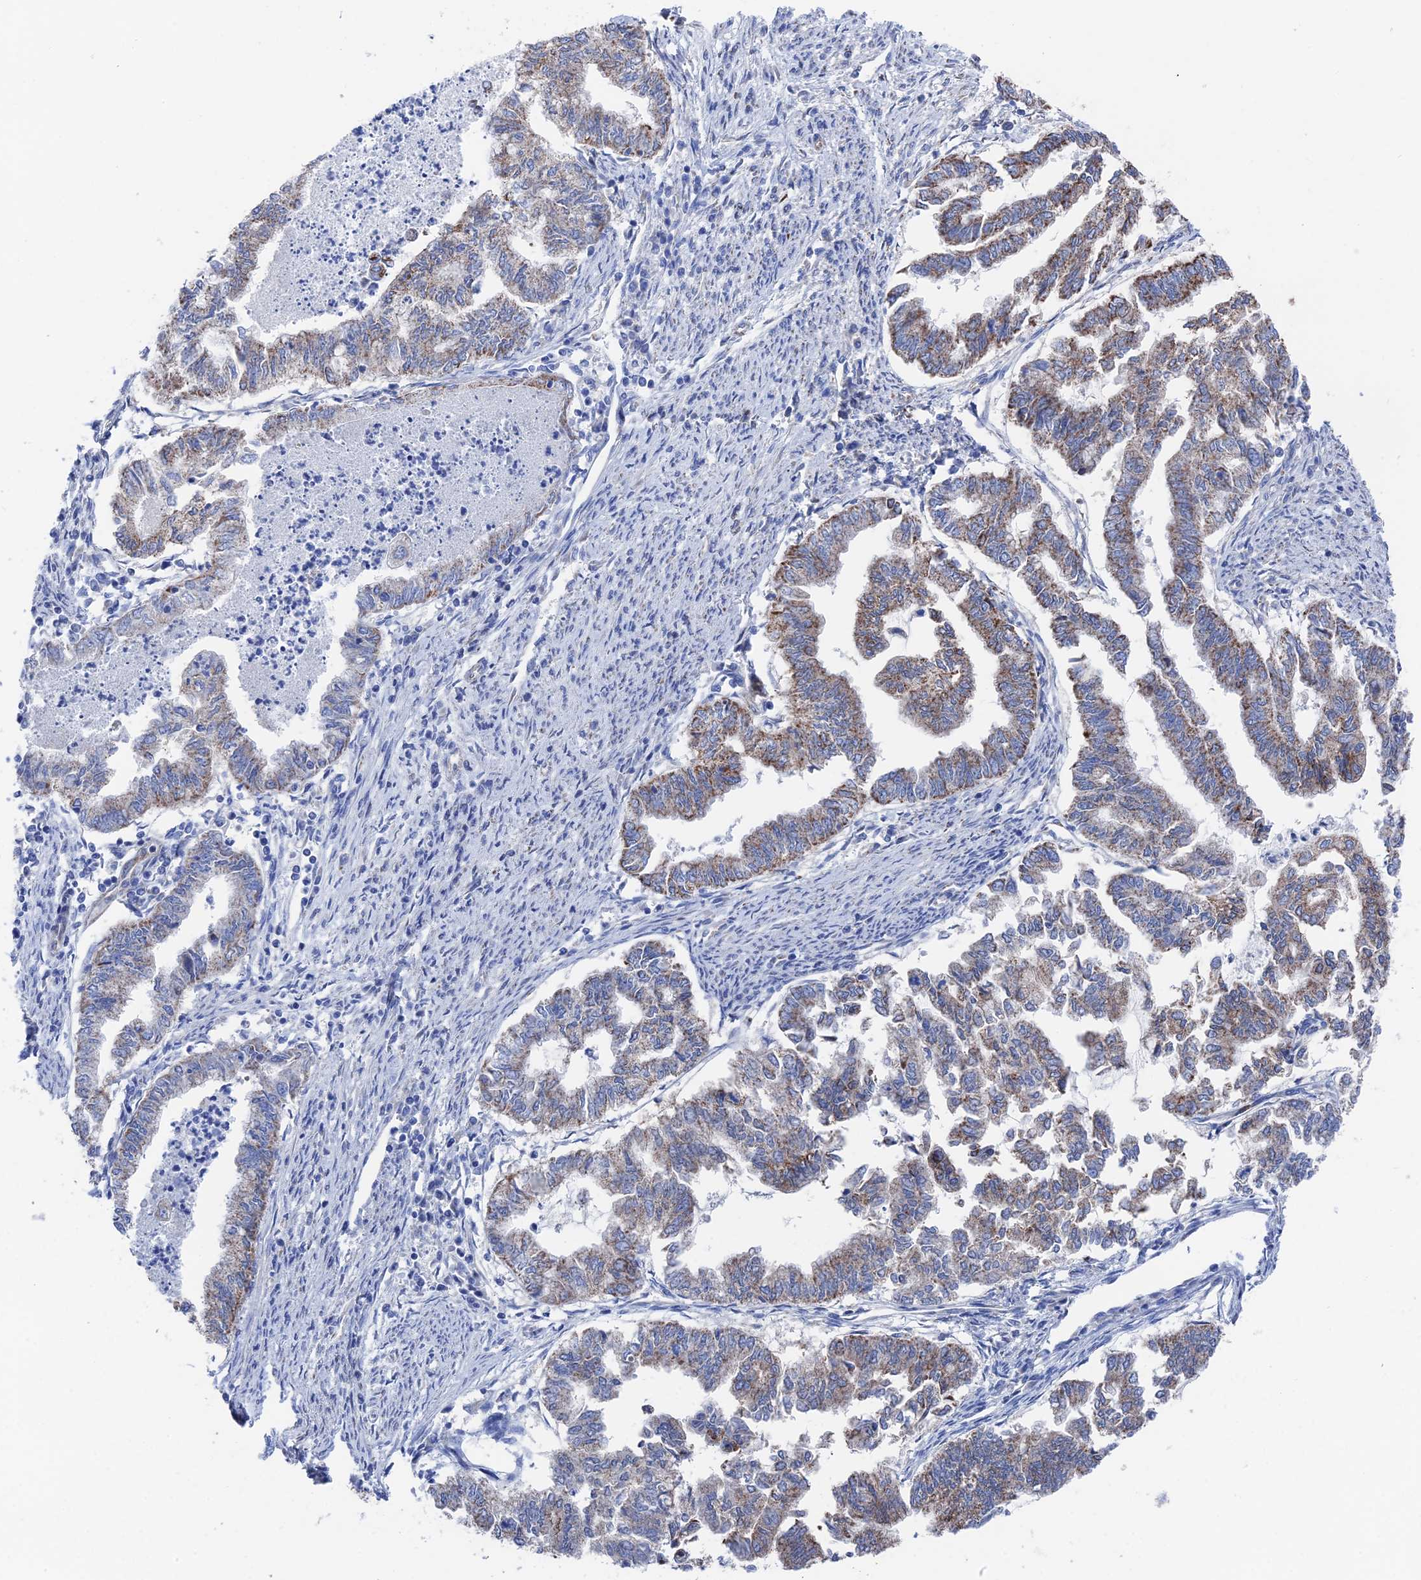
{"staining": {"intensity": "moderate", "quantity": "25%-75%", "location": "cytoplasmic/membranous"}, "tissue": "endometrial cancer", "cell_type": "Tumor cells", "image_type": "cancer", "snomed": [{"axis": "morphology", "description": "Adenocarcinoma, NOS"}, {"axis": "topography", "description": "Endometrium"}], "caption": "This is a photomicrograph of immunohistochemistry (IHC) staining of endometrial cancer (adenocarcinoma), which shows moderate positivity in the cytoplasmic/membranous of tumor cells.", "gene": "IFT80", "patient": {"sex": "female", "age": 79}}